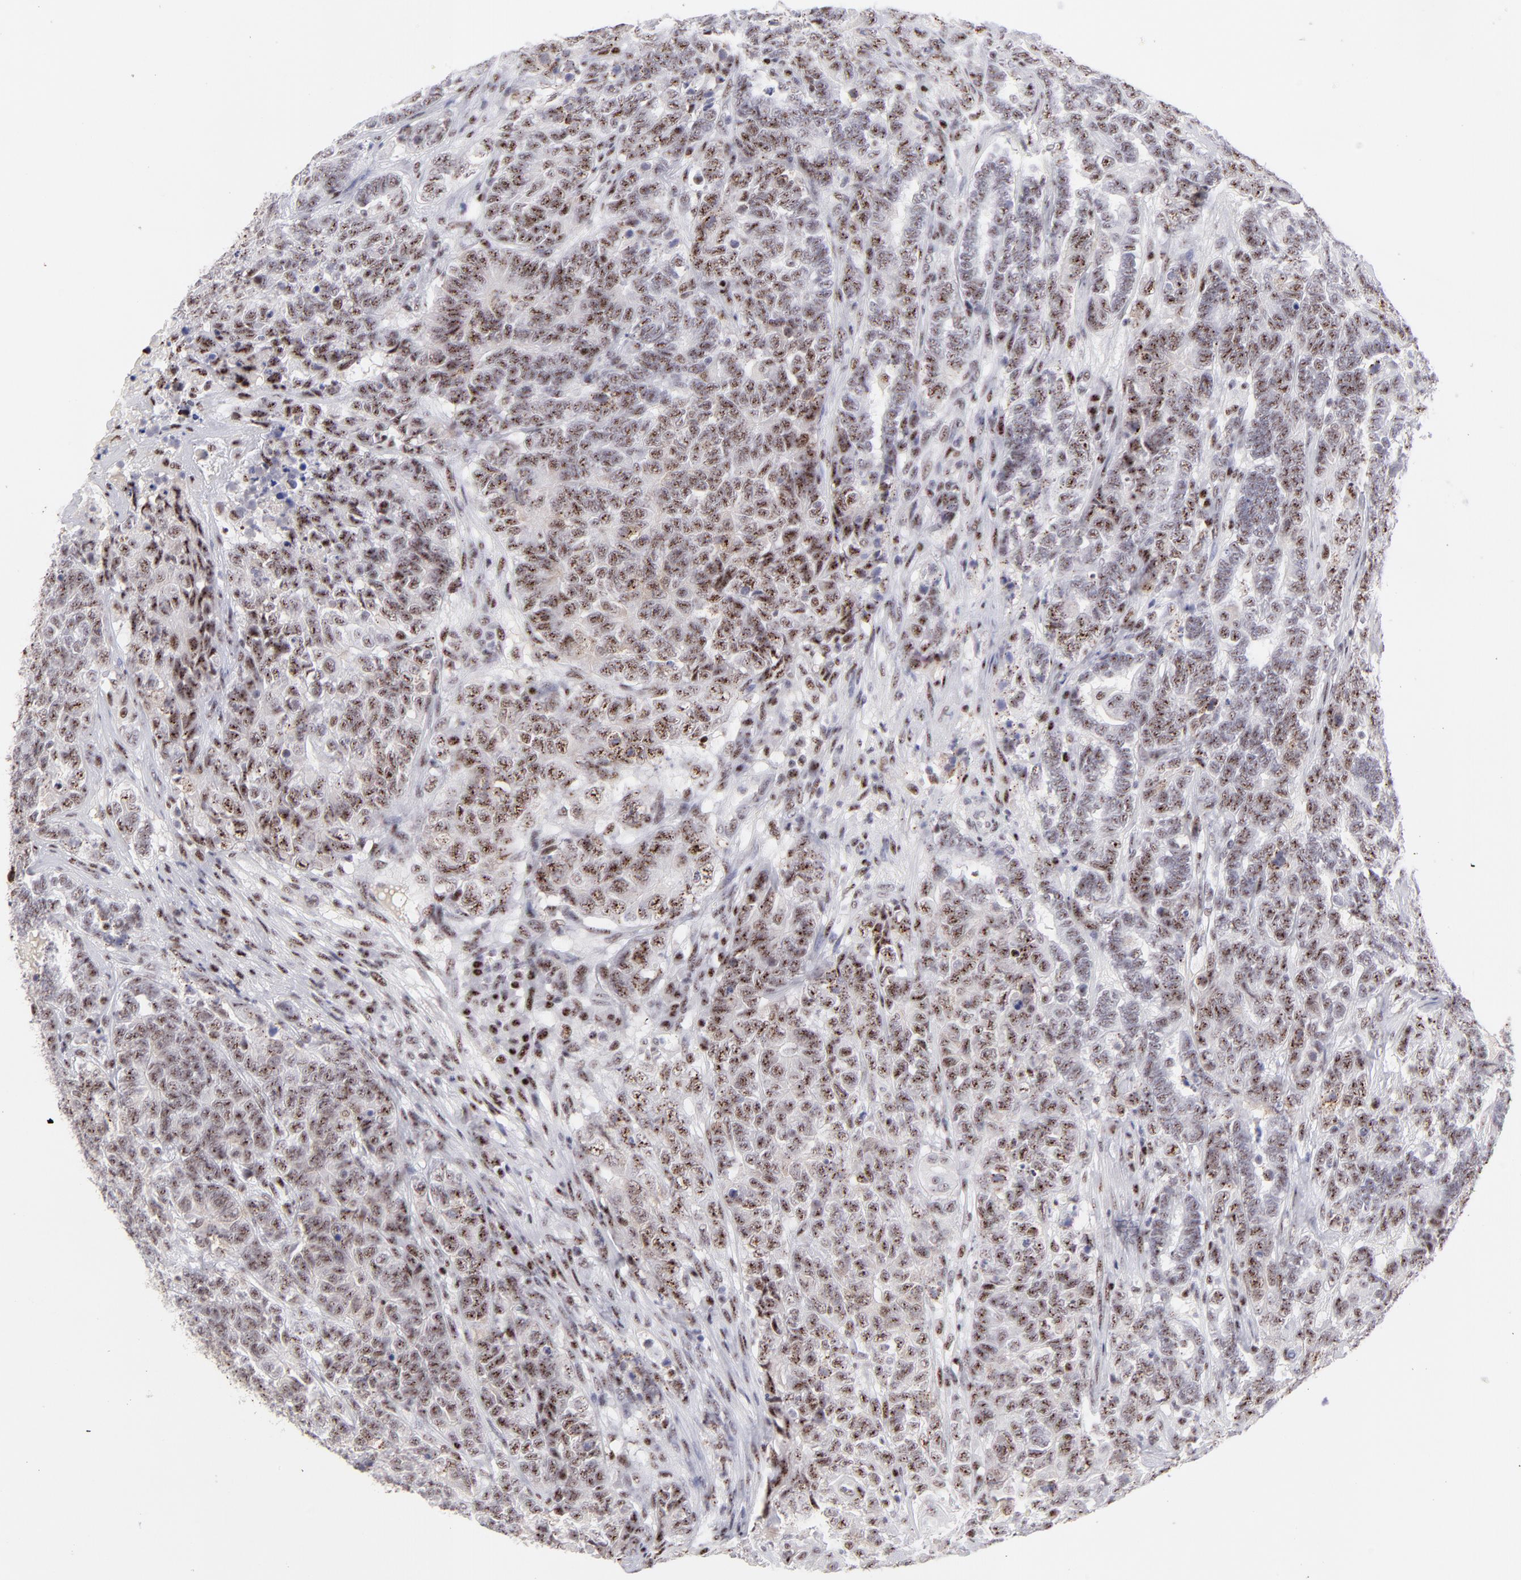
{"staining": {"intensity": "moderate", "quantity": ">75%", "location": "nuclear"}, "tissue": "testis cancer", "cell_type": "Tumor cells", "image_type": "cancer", "snomed": [{"axis": "morphology", "description": "Carcinoma, Embryonal, NOS"}, {"axis": "topography", "description": "Testis"}], "caption": "Brown immunohistochemical staining in testis cancer (embryonal carcinoma) reveals moderate nuclear staining in approximately >75% of tumor cells.", "gene": "CDC25C", "patient": {"sex": "male", "age": 26}}